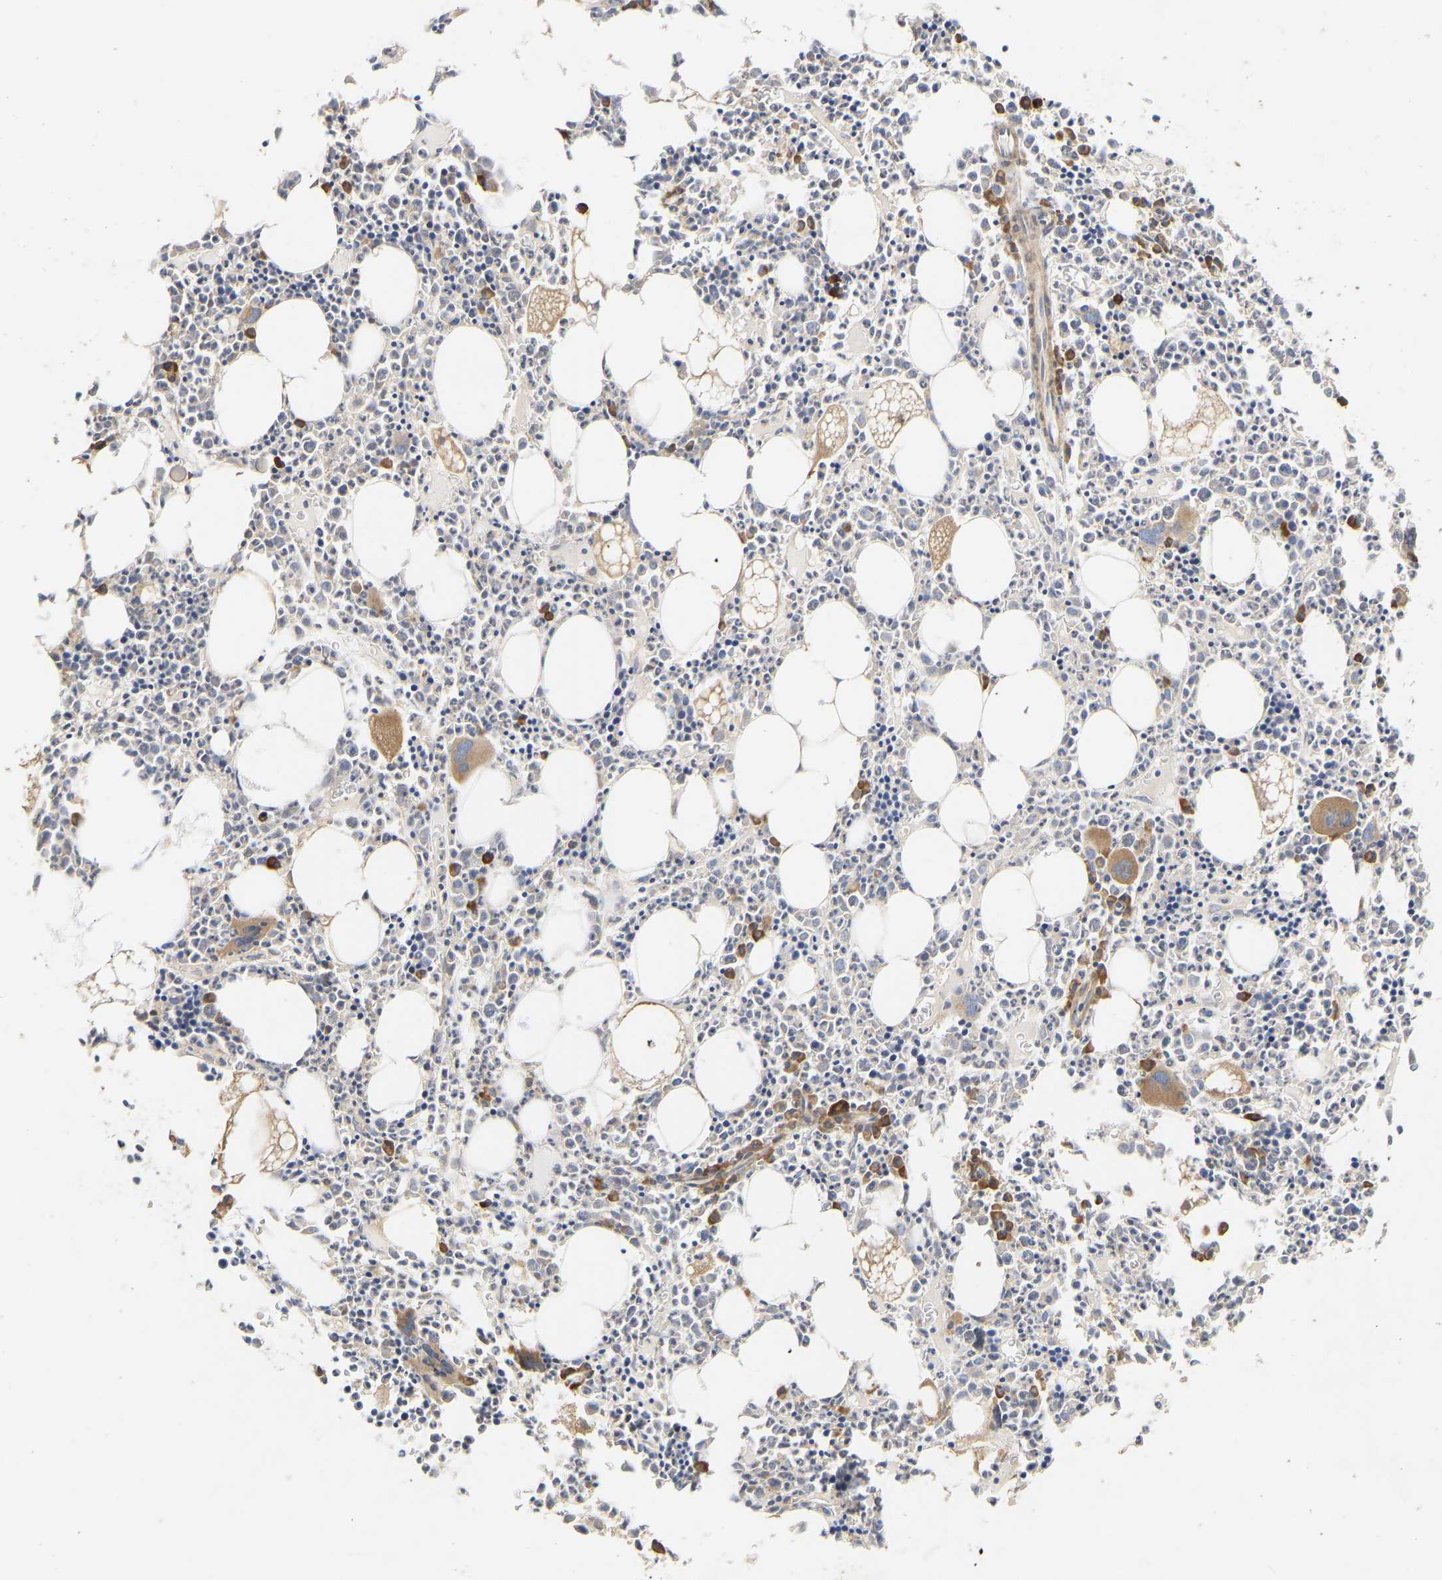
{"staining": {"intensity": "moderate", "quantity": "25%-75%", "location": "cytoplasmic/membranous"}, "tissue": "bone marrow", "cell_type": "Hematopoietic cells", "image_type": "normal", "snomed": [{"axis": "morphology", "description": "Normal tissue, NOS"}, {"axis": "morphology", "description": "Inflammation, NOS"}, {"axis": "topography", "description": "Bone marrow"}], "caption": "Immunohistochemistry (IHC) photomicrograph of benign human bone marrow stained for a protein (brown), which displays medium levels of moderate cytoplasmic/membranous expression in approximately 25%-75% of hematopoietic cells.", "gene": "HACD2", "patient": {"sex": "female", "age": 40}}